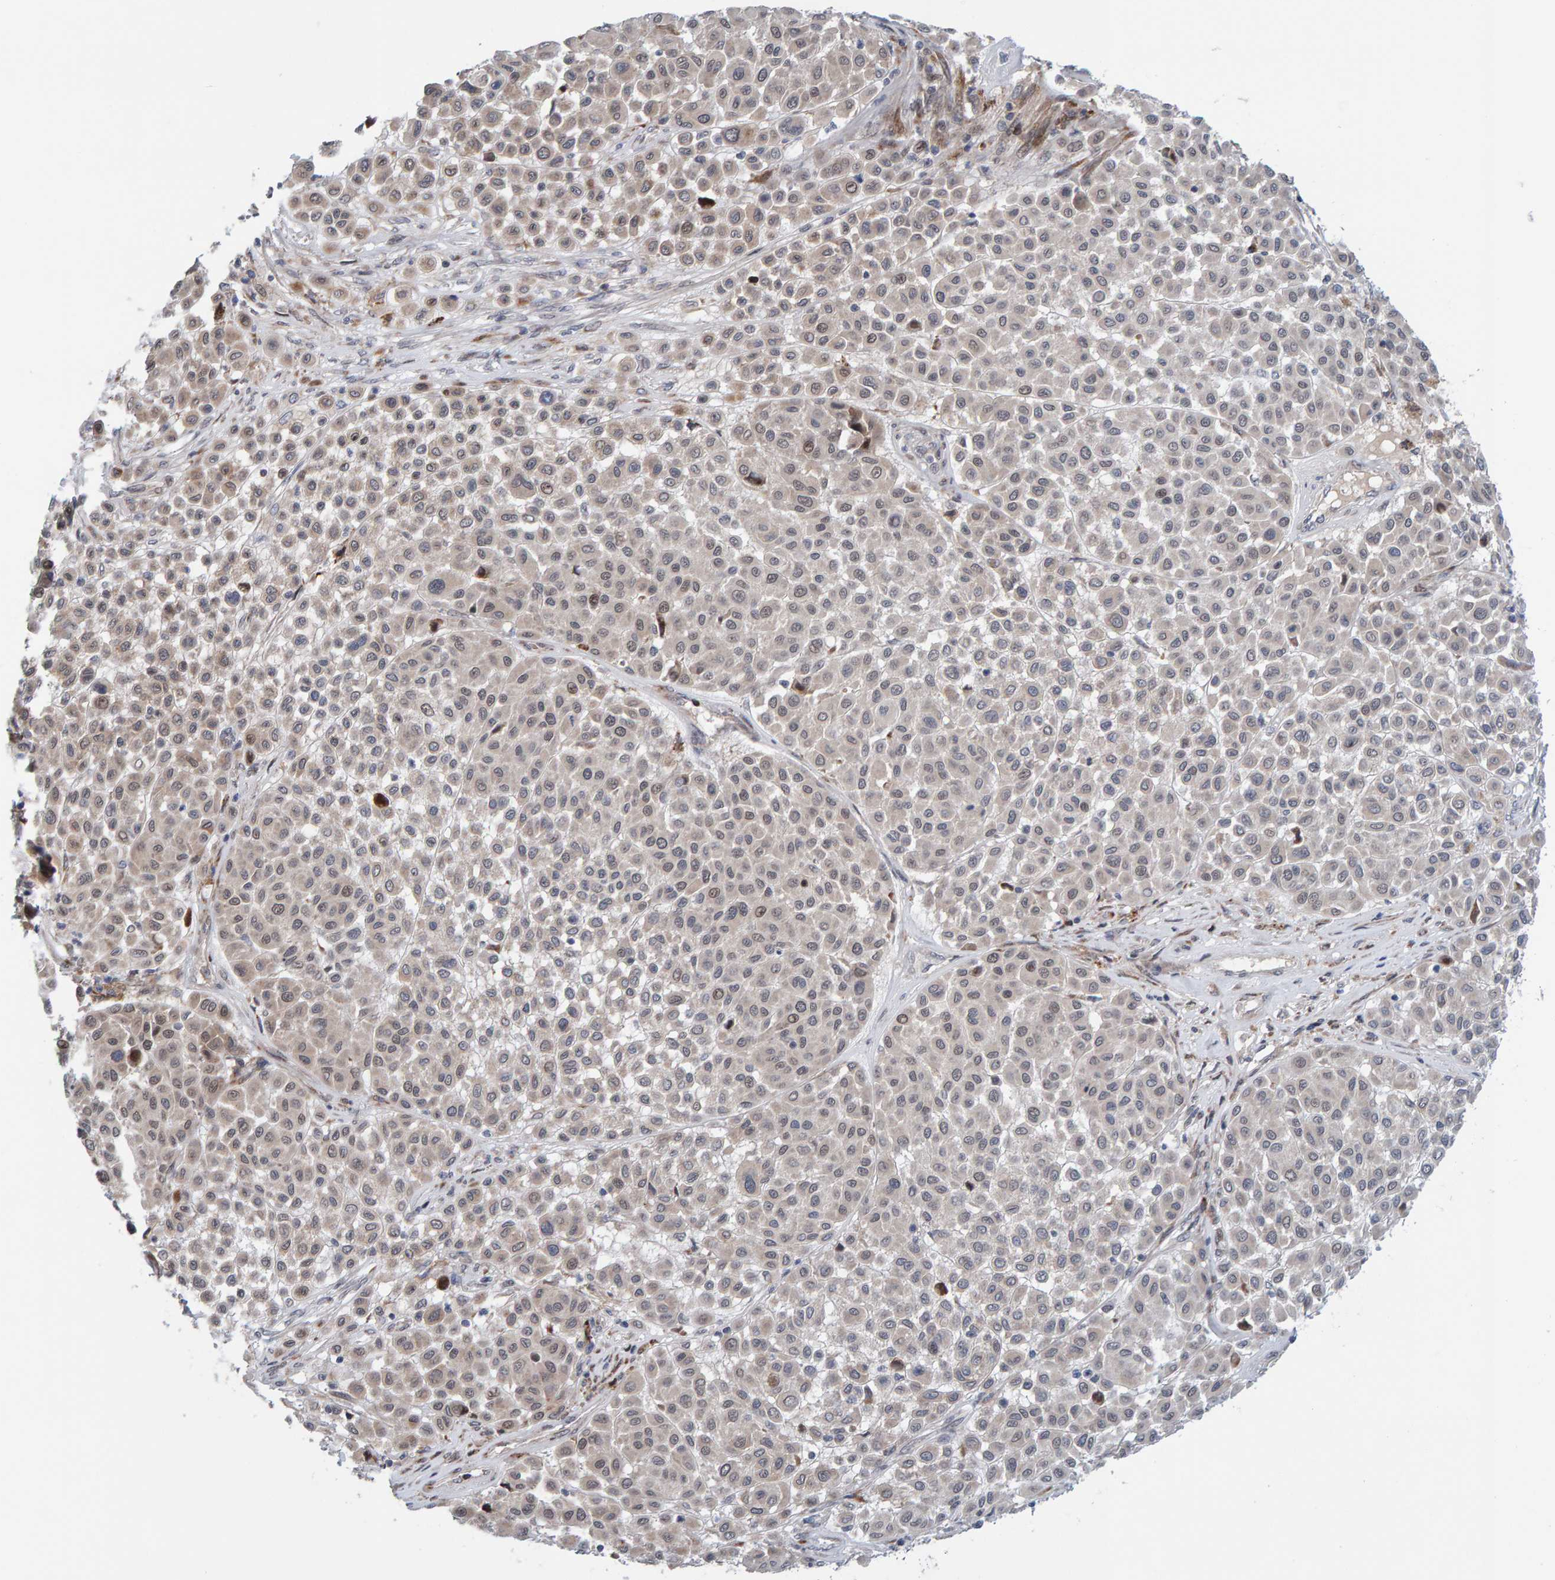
{"staining": {"intensity": "weak", "quantity": "25%-75%", "location": "cytoplasmic/membranous,nuclear"}, "tissue": "melanoma", "cell_type": "Tumor cells", "image_type": "cancer", "snomed": [{"axis": "morphology", "description": "Malignant melanoma, Metastatic site"}, {"axis": "topography", "description": "Soft tissue"}], "caption": "The micrograph exhibits staining of melanoma, revealing weak cytoplasmic/membranous and nuclear protein positivity (brown color) within tumor cells. The staining was performed using DAB, with brown indicating positive protein expression. Nuclei are stained blue with hematoxylin.", "gene": "MFSD6L", "patient": {"sex": "male", "age": 41}}